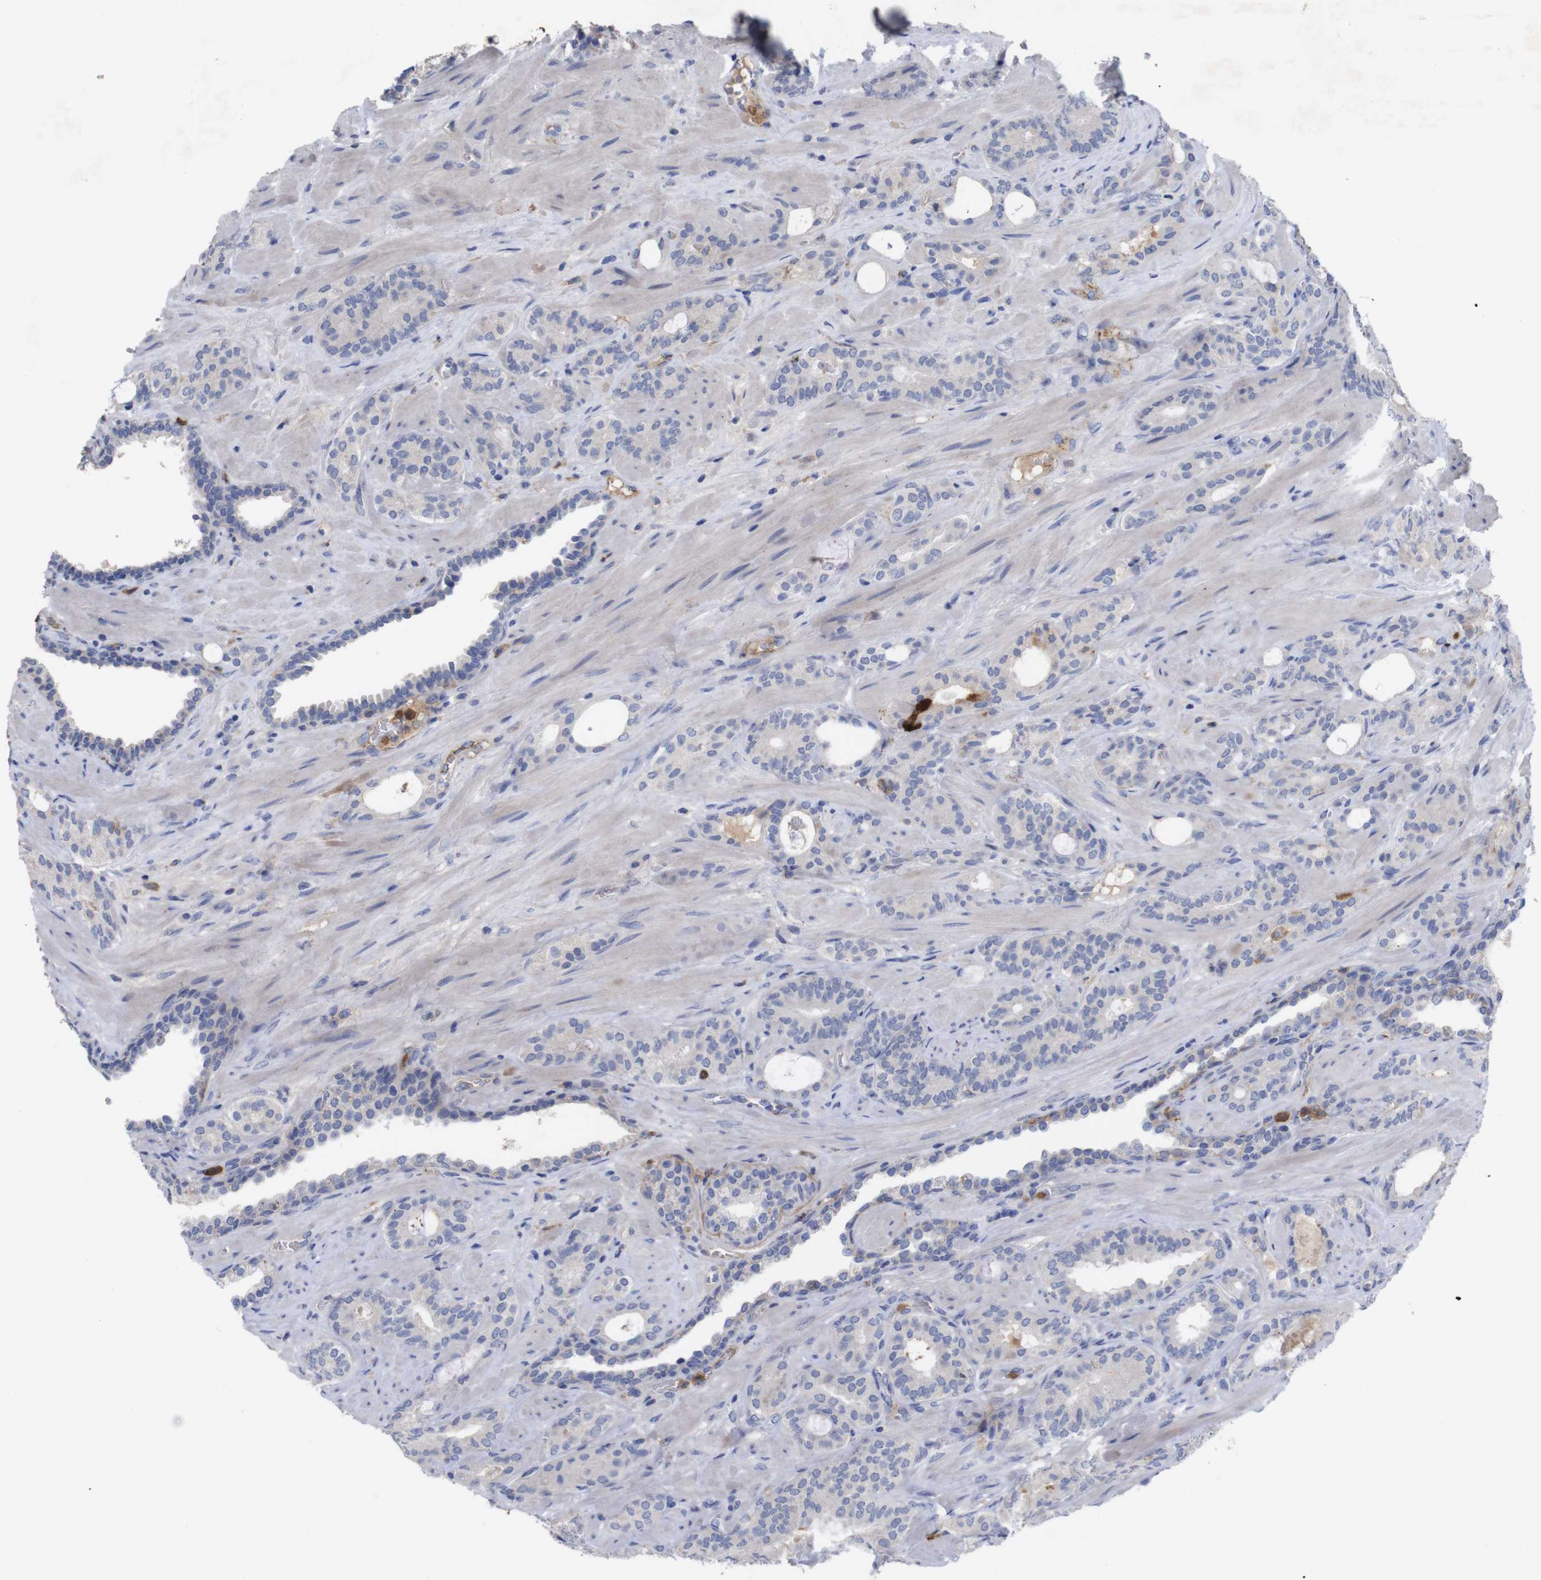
{"staining": {"intensity": "negative", "quantity": "none", "location": "none"}, "tissue": "prostate cancer", "cell_type": "Tumor cells", "image_type": "cancer", "snomed": [{"axis": "morphology", "description": "Adenocarcinoma, Low grade"}, {"axis": "topography", "description": "Prostate"}], "caption": "The IHC micrograph has no significant positivity in tumor cells of low-grade adenocarcinoma (prostate) tissue.", "gene": "C5AR1", "patient": {"sex": "male", "age": 63}}